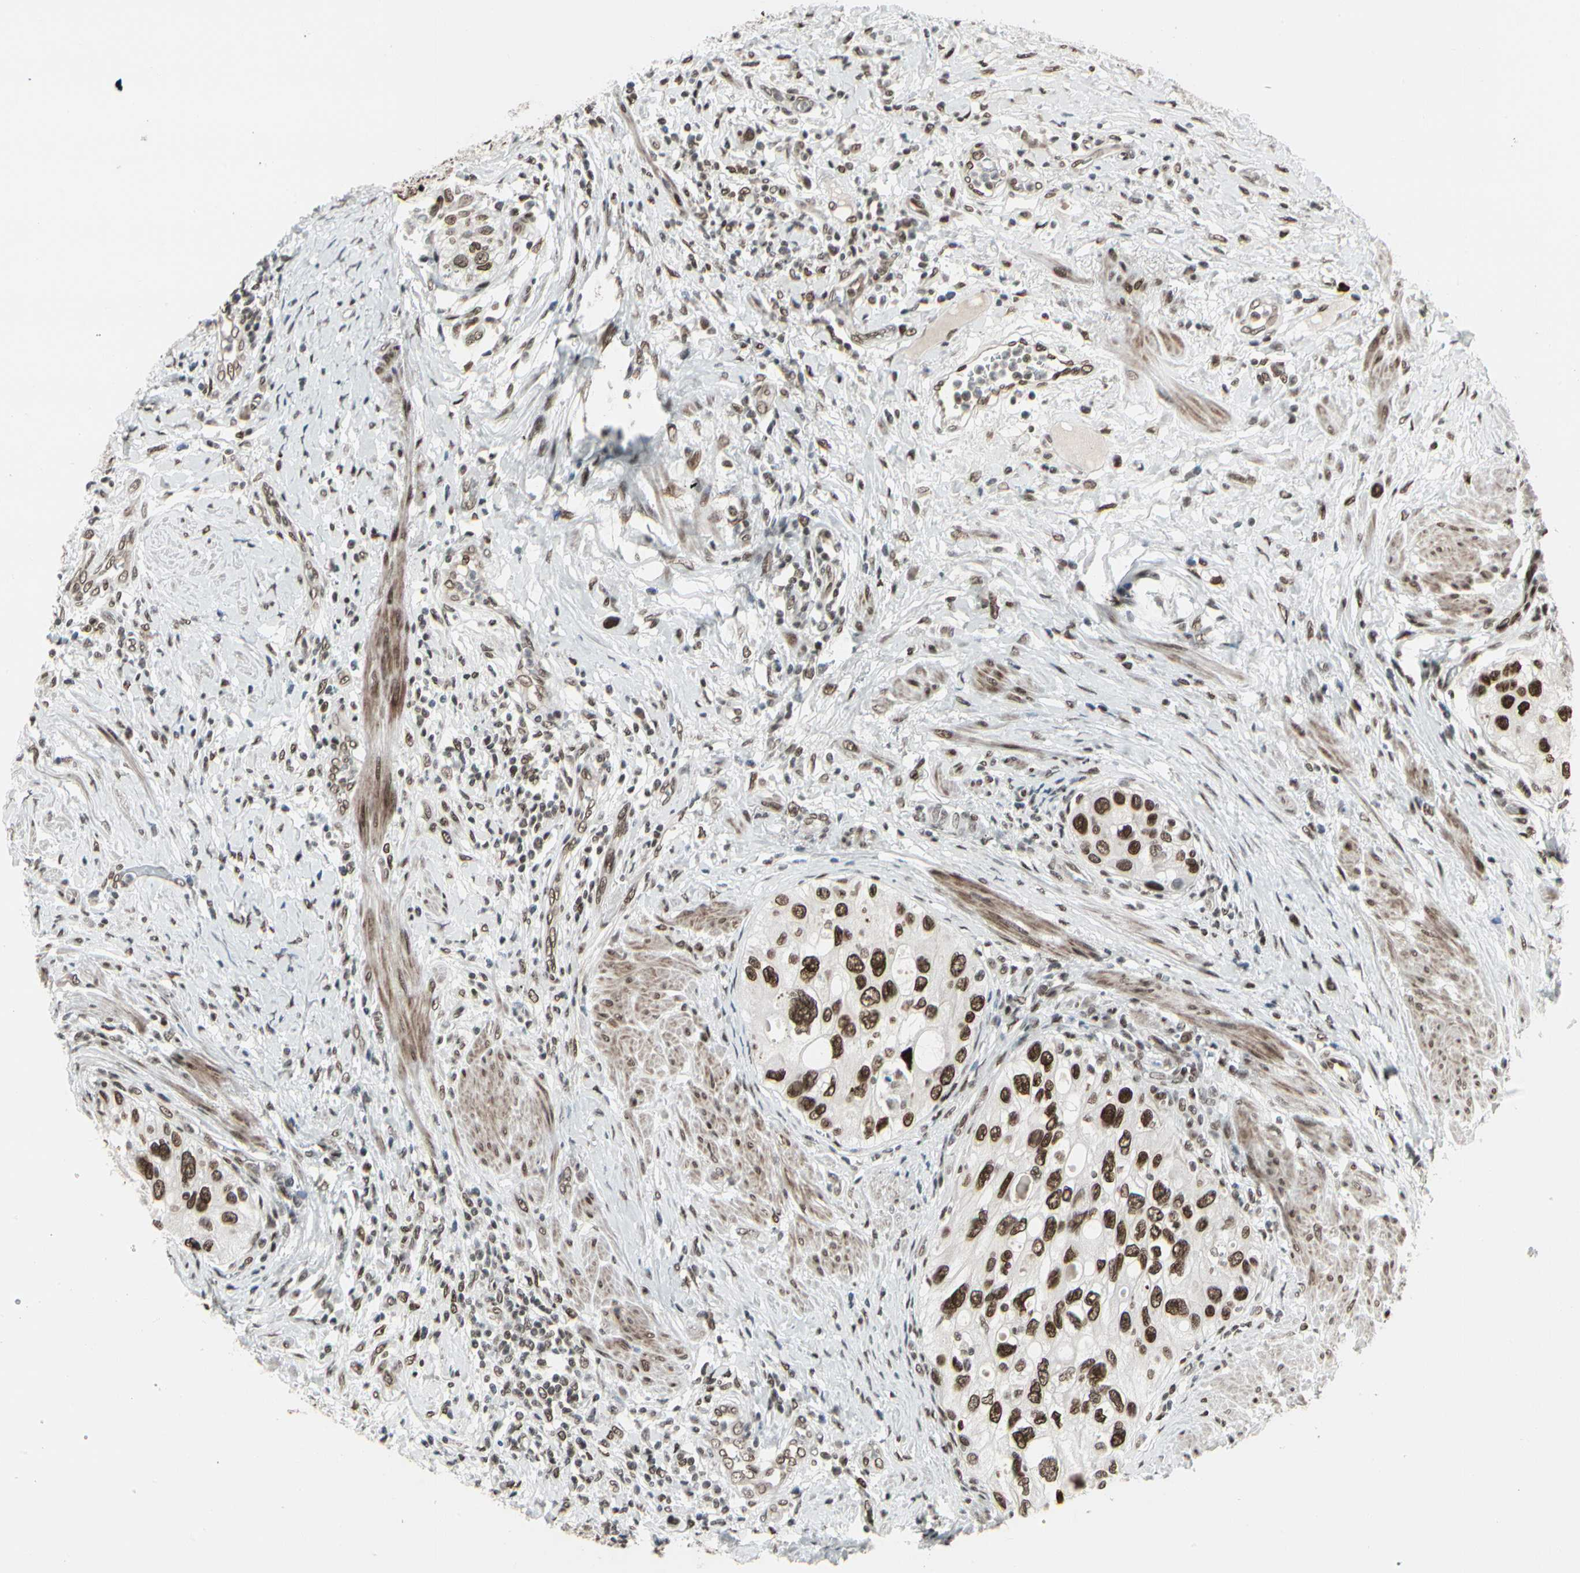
{"staining": {"intensity": "strong", "quantity": ">75%", "location": "nuclear"}, "tissue": "urothelial cancer", "cell_type": "Tumor cells", "image_type": "cancer", "snomed": [{"axis": "morphology", "description": "Urothelial carcinoma, High grade"}, {"axis": "topography", "description": "Urinary bladder"}], "caption": "About >75% of tumor cells in urothelial cancer exhibit strong nuclear protein expression as visualized by brown immunohistochemical staining.", "gene": "HMG20A", "patient": {"sex": "female", "age": 56}}